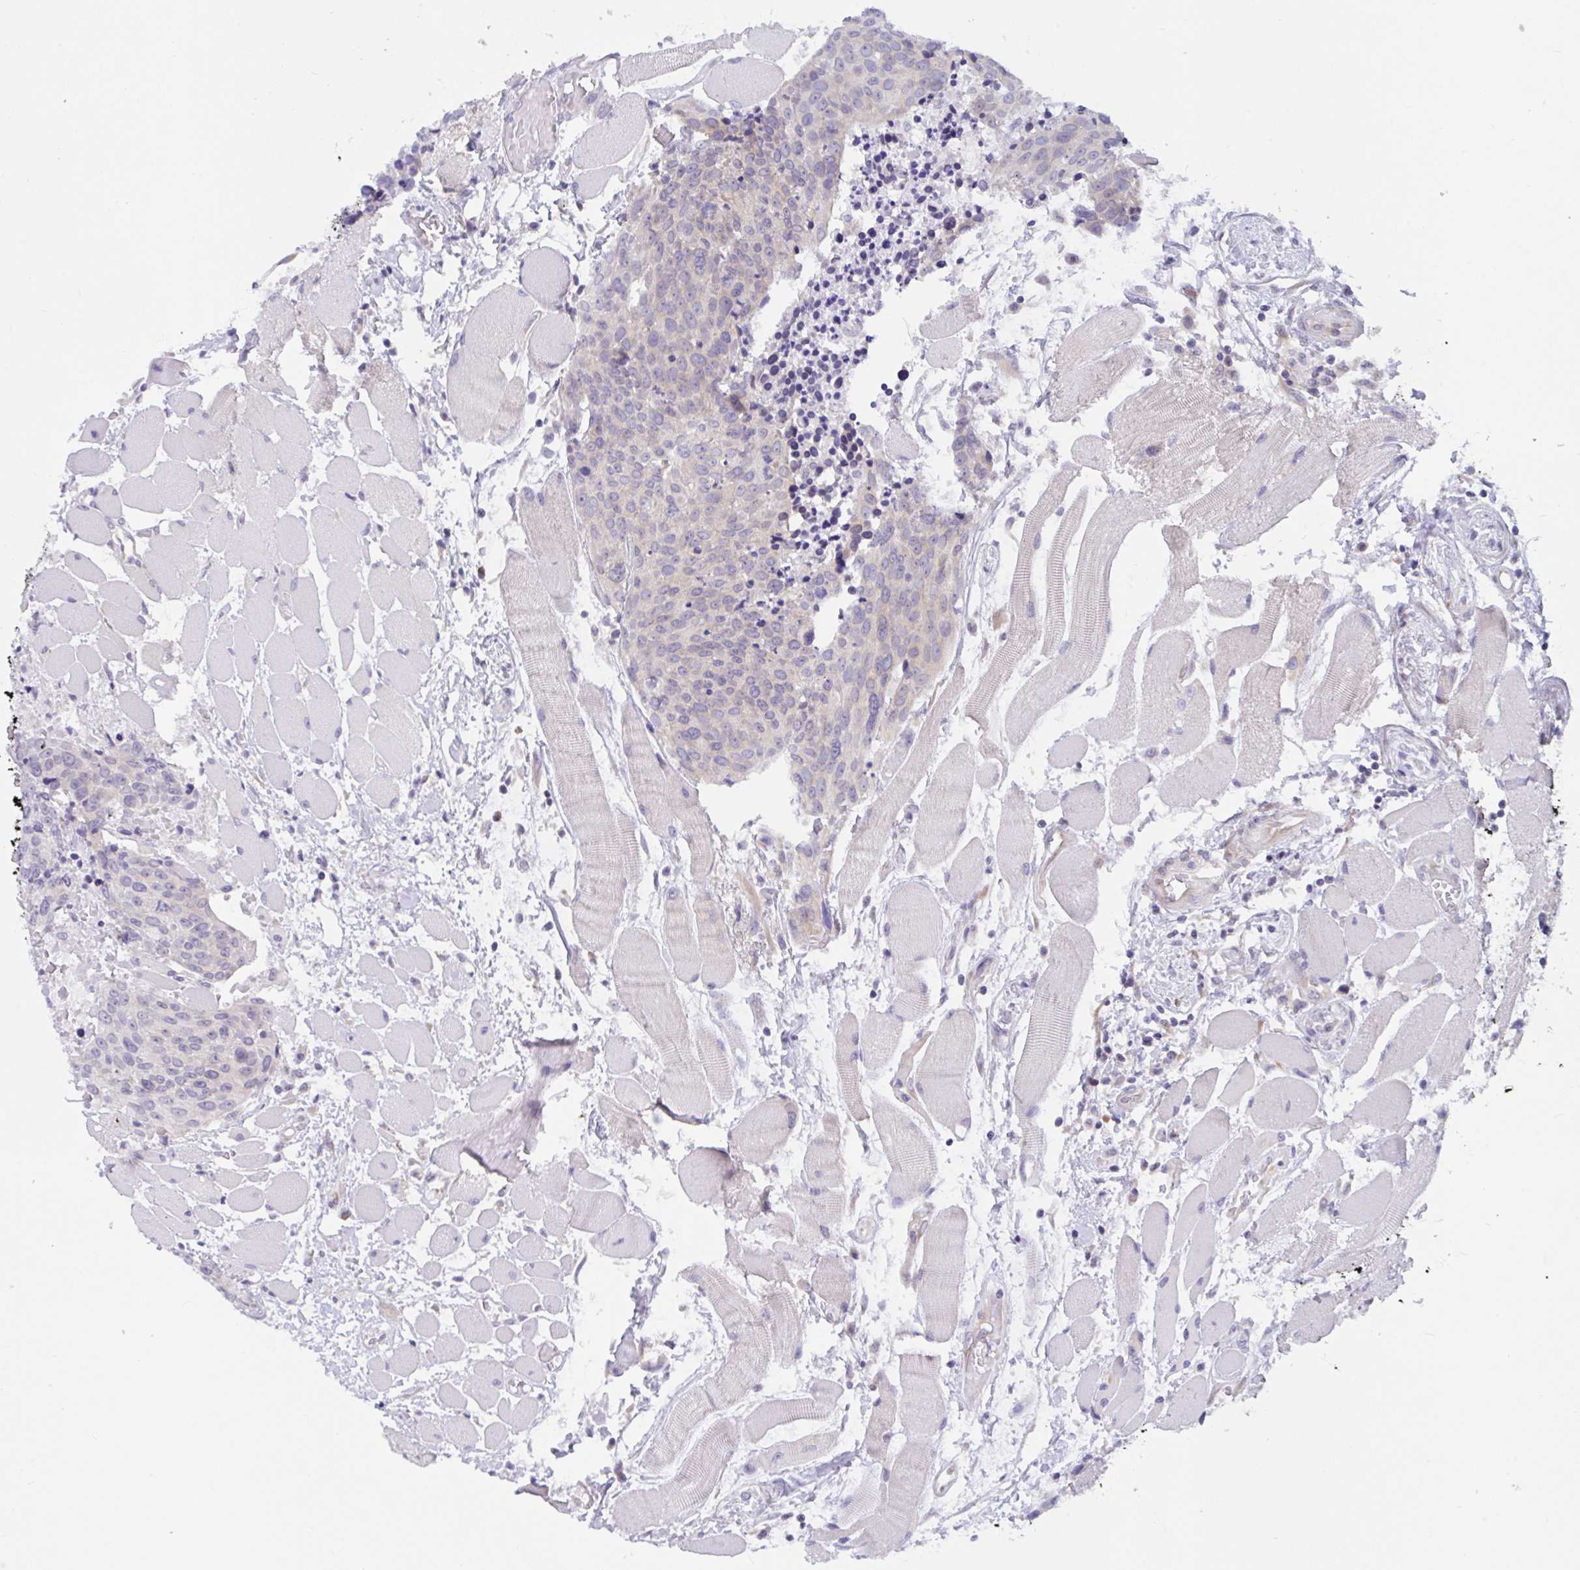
{"staining": {"intensity": "negative", "quantity": "none", "location": "none"}, "tissue": "head and neck cancer", "cell_type": "Tumor cells", "image_type": "cancer", "snomed": [{"axis": "morphology", "description": "Squamous cell carcinoma, NOS"}, {"axis": "topography", "description": "Oral tissue"}, {"axis": "topography", "description": "Head-Neck"}], "caption": "IHC of human head and neck cancer (squamous cell carcinoma) reveals no positivity in tumor cells.", "gene": "CAMLG", "patient": {"sex": "male", "age": 64}}